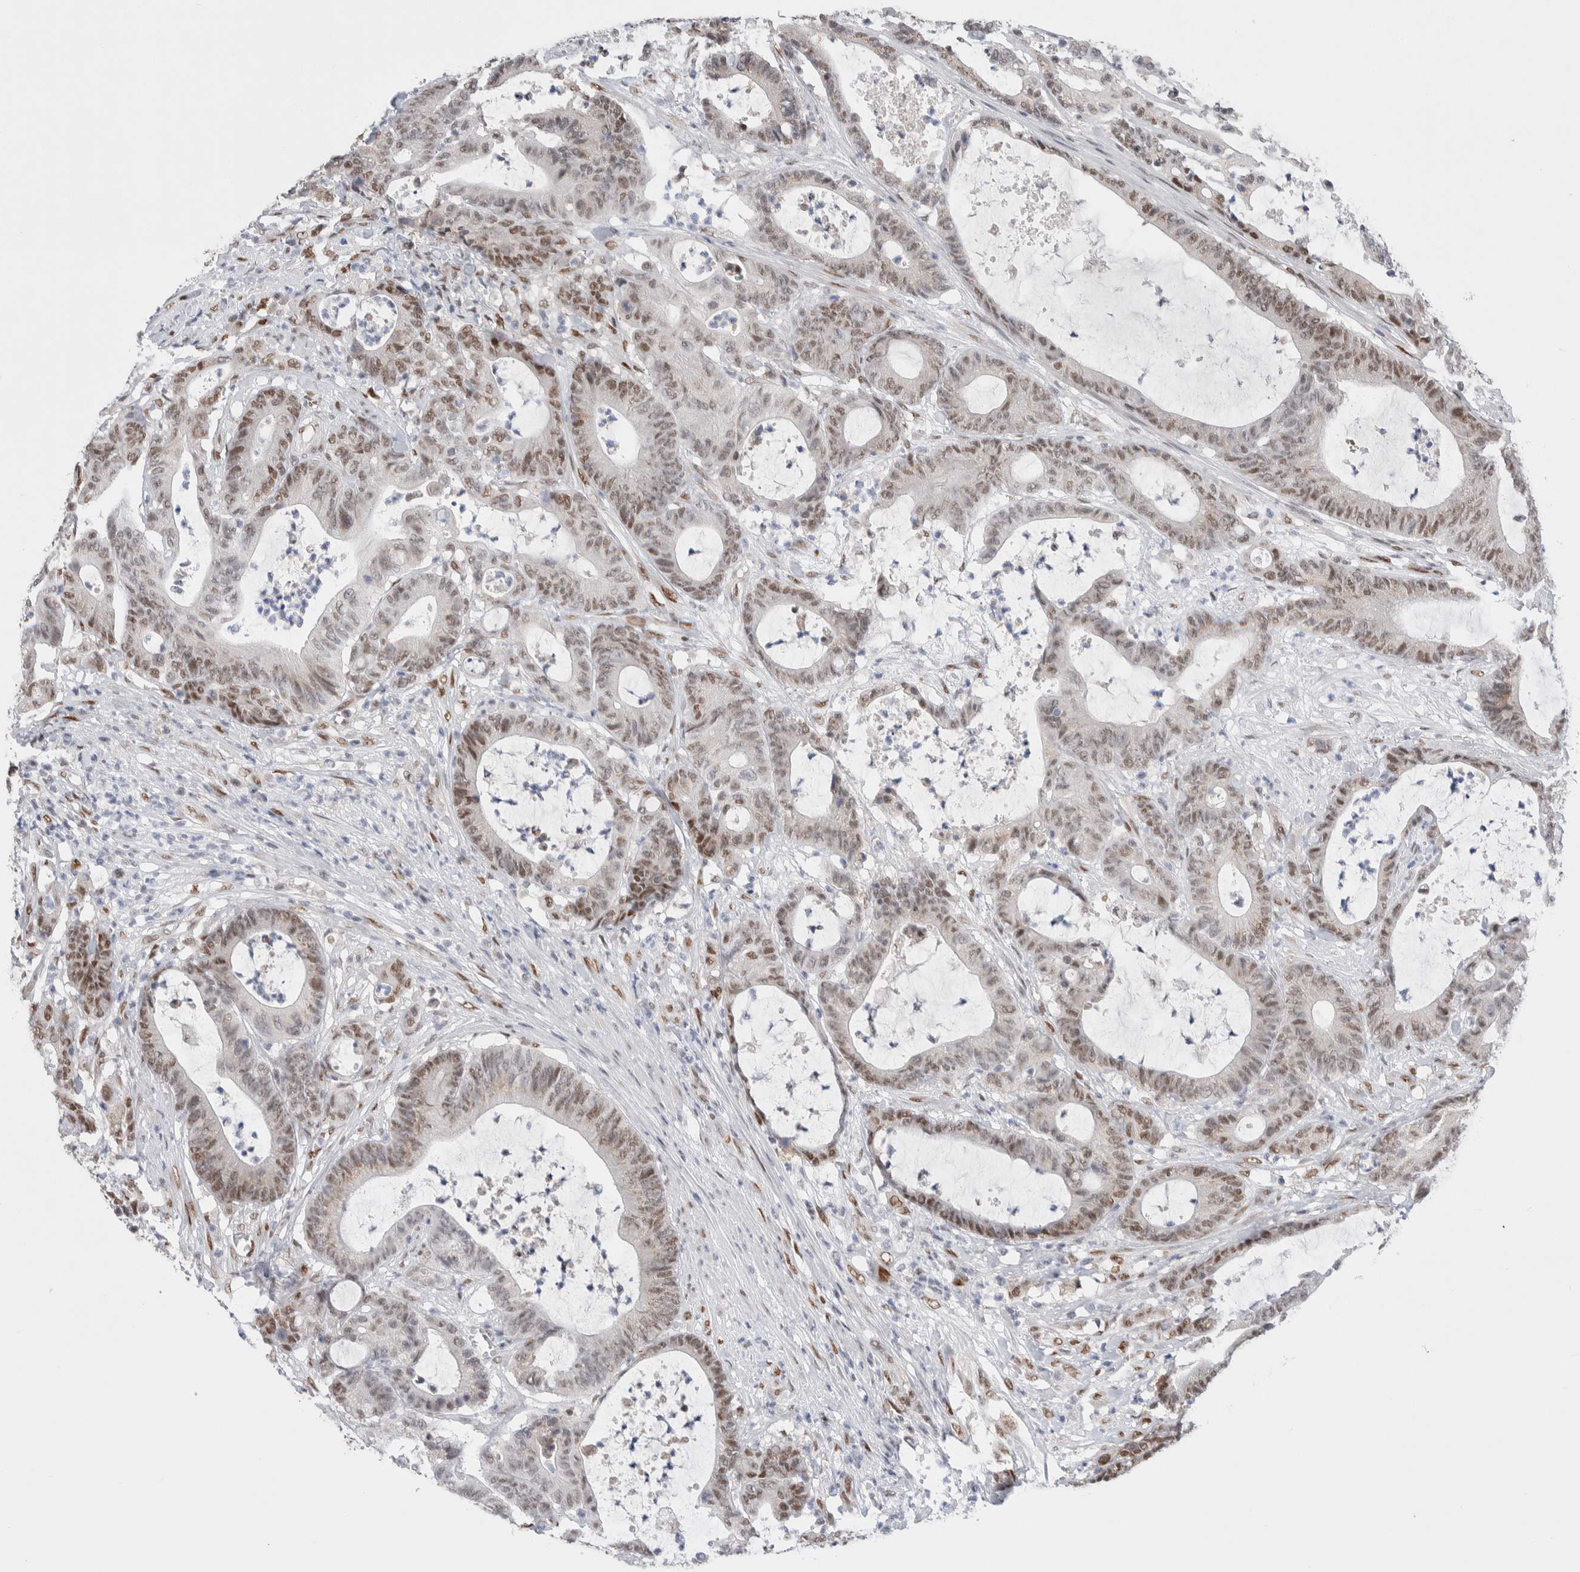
{"staining": {"intensity": "moderate", "quantity": ">75%", "location": "nuclear"}, "tissue": "colorectal cancer", "cell_type": "Tumor cells", "image_type": "cancer", "snomed": [{"axis": "morphology", "description": "Adenocarcinoma, NOS"}, {"axis": "topography", "description": "Colon"}], "caption": "Immunohistochemical staining of colorectal adenocarcinoma exhibits moderate nuclear protein expression in about >75% of tumor cells. The staining was performed using DAB to visualize the protein expression in brown, while the nuclei were stained in blue with hematoxylin (Magnification: 20x).", "gene": "PRMT1", "patient": {"sex": "female", "age": 84}}